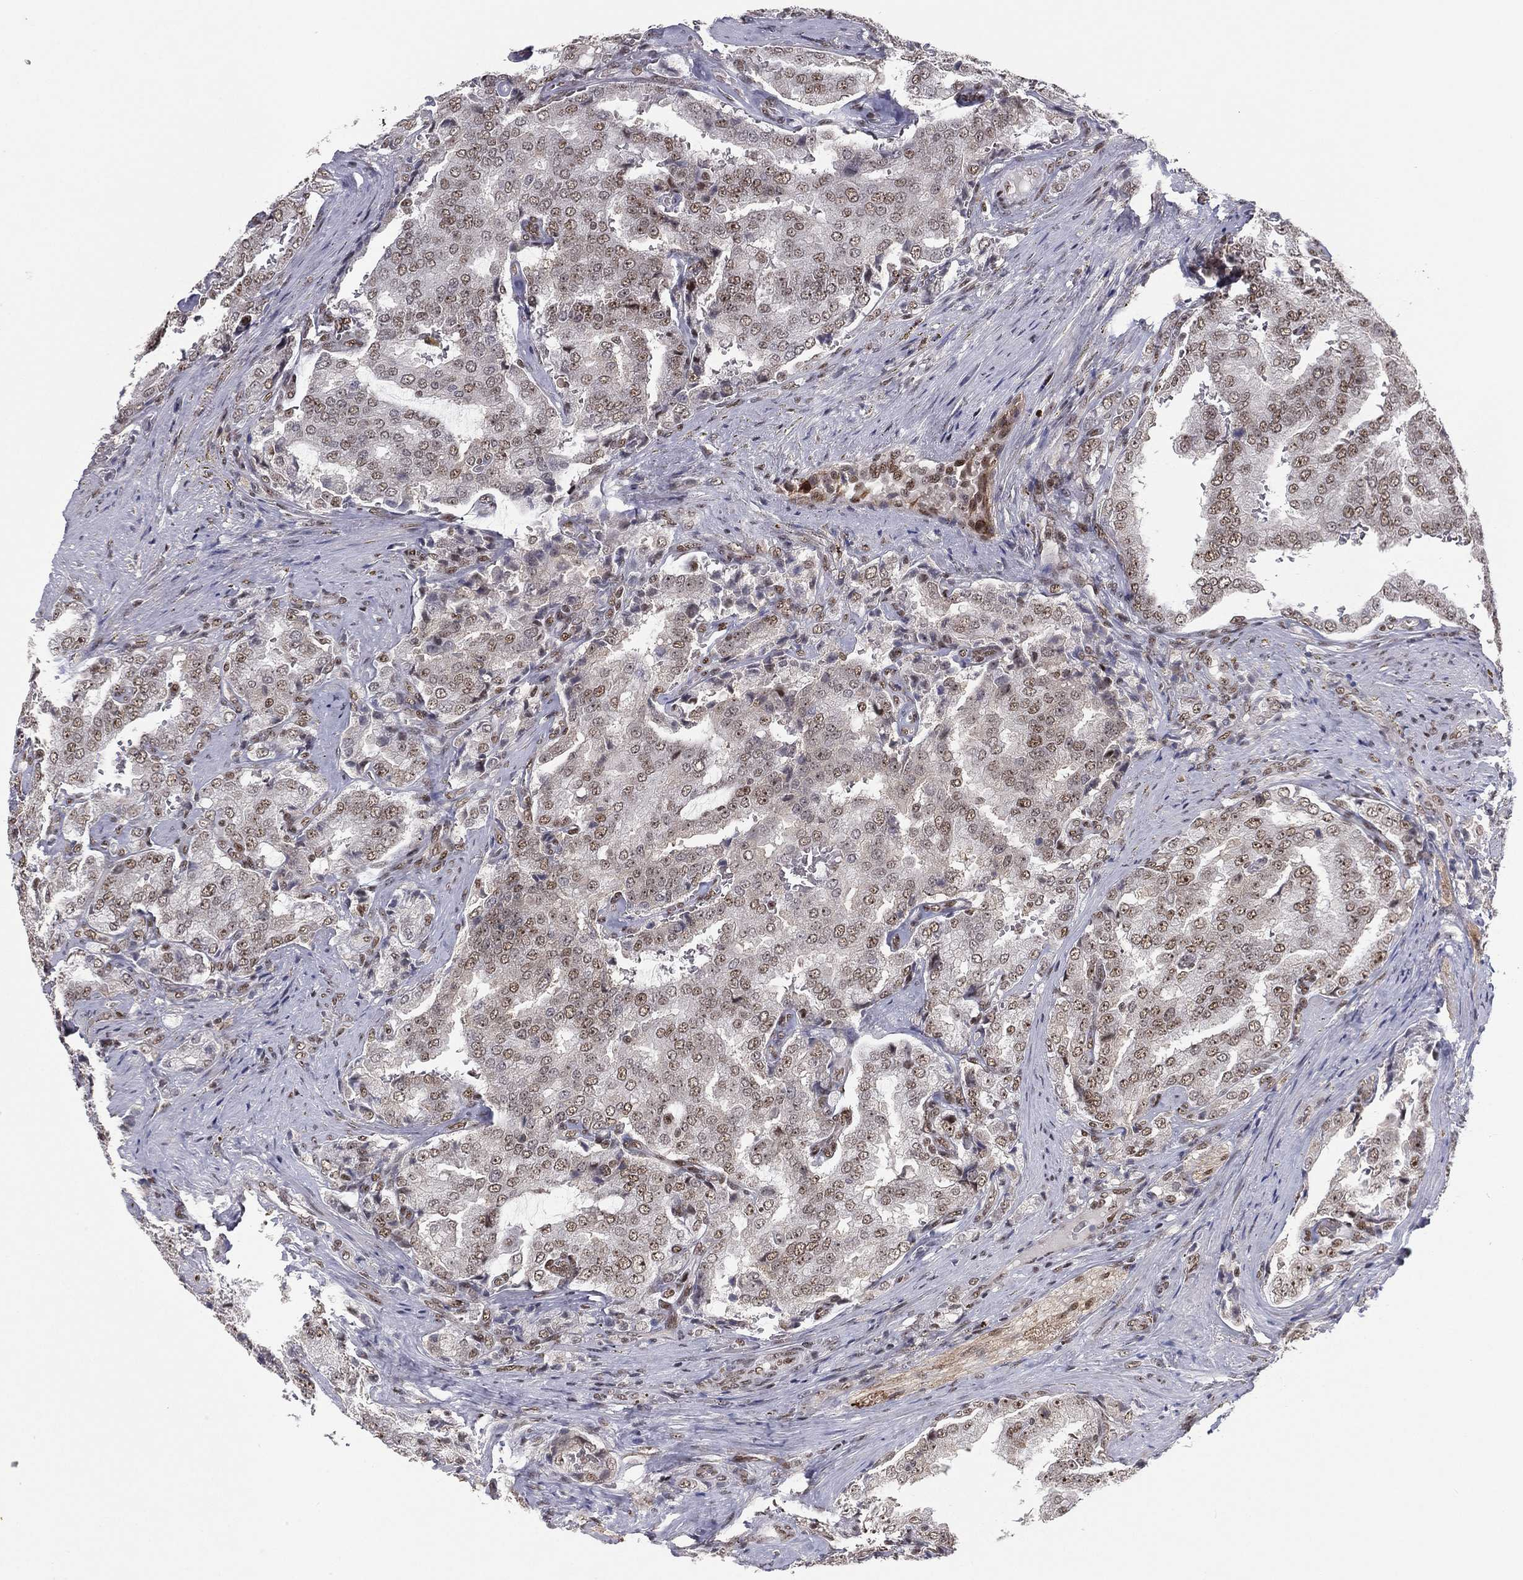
{"staining": {"intensity": "moderate", "quantity": "25%-75%", "location": "nuclear"}, "tissue": "prostate cancer", "cell_type": "Tumor cells", "image_type": "cancer", "snomed": [{"axis": "morphology", "description": "Adenocarcinoma, NOS"}, {"axis": "topography", "description": "Prostate"}], "caption": "DAB (3,3'-diaminobenzidine) immunohistochemical staining of human prostate cancer (adenocarcinoma) displays moderate nuclear protein staining in approximately 25%-75% of tumor cells.", "gene": "GPALPP1", "patient": {"sex": "male", "age": 65}}